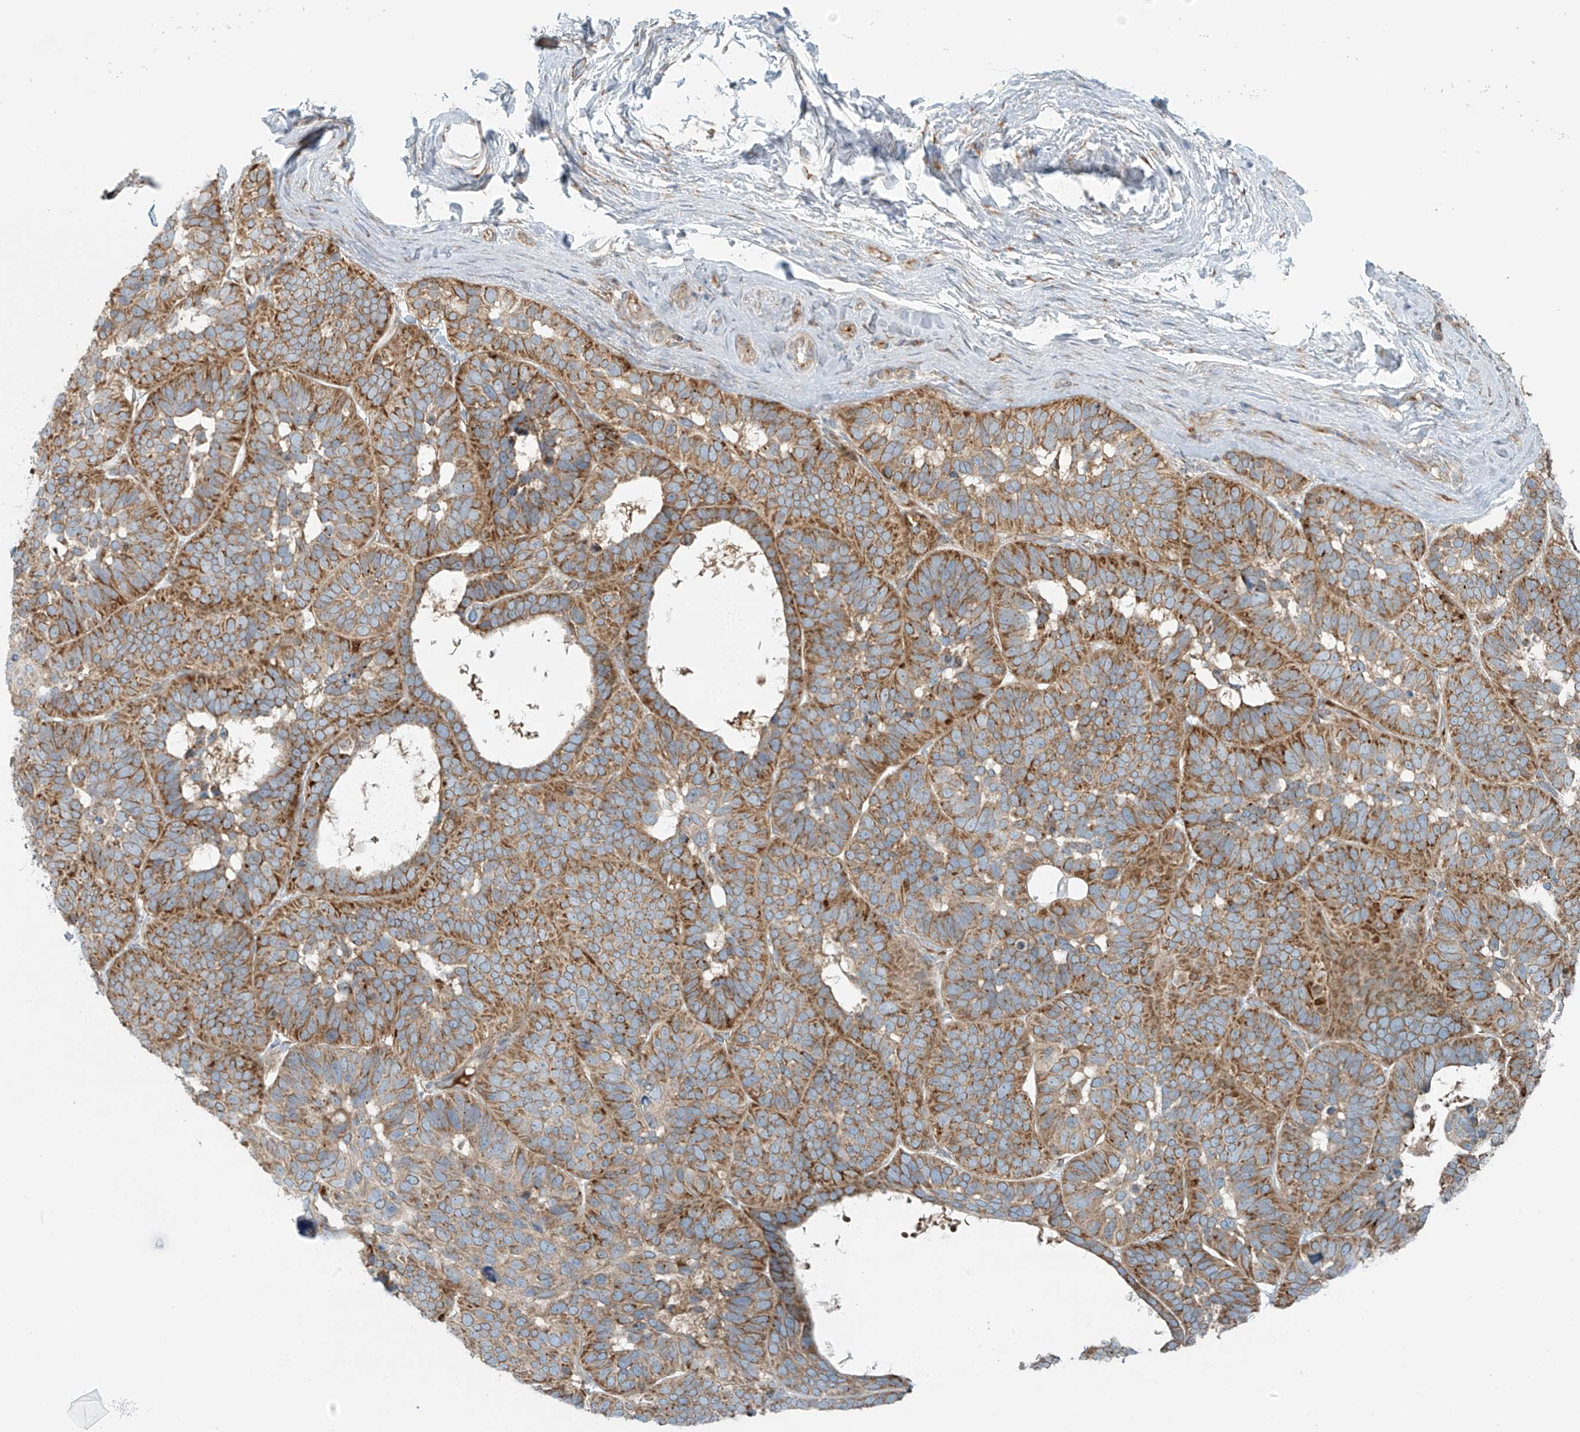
{"staining": {"intensity": "moderate", "quantity": ">75%", "location": "cytoplasmic/membranous"}, "tissue": "skin cancer", "cell_type": "Tumor cells", "image_type": "cancer", "snomed": [{"axis": "morphology", "description": "Basal cell carcinoma"}, {"axis": "topography", "description": "Skin"}], "caption": "Skin basal cell carcinoma stained with DAB IHC shows medium levels of moderate cytoplasmic/membranous staining in about >75% of tumor cells.", "gene": "LZTS3", "patient": {"sex": "male", "age": 62}}